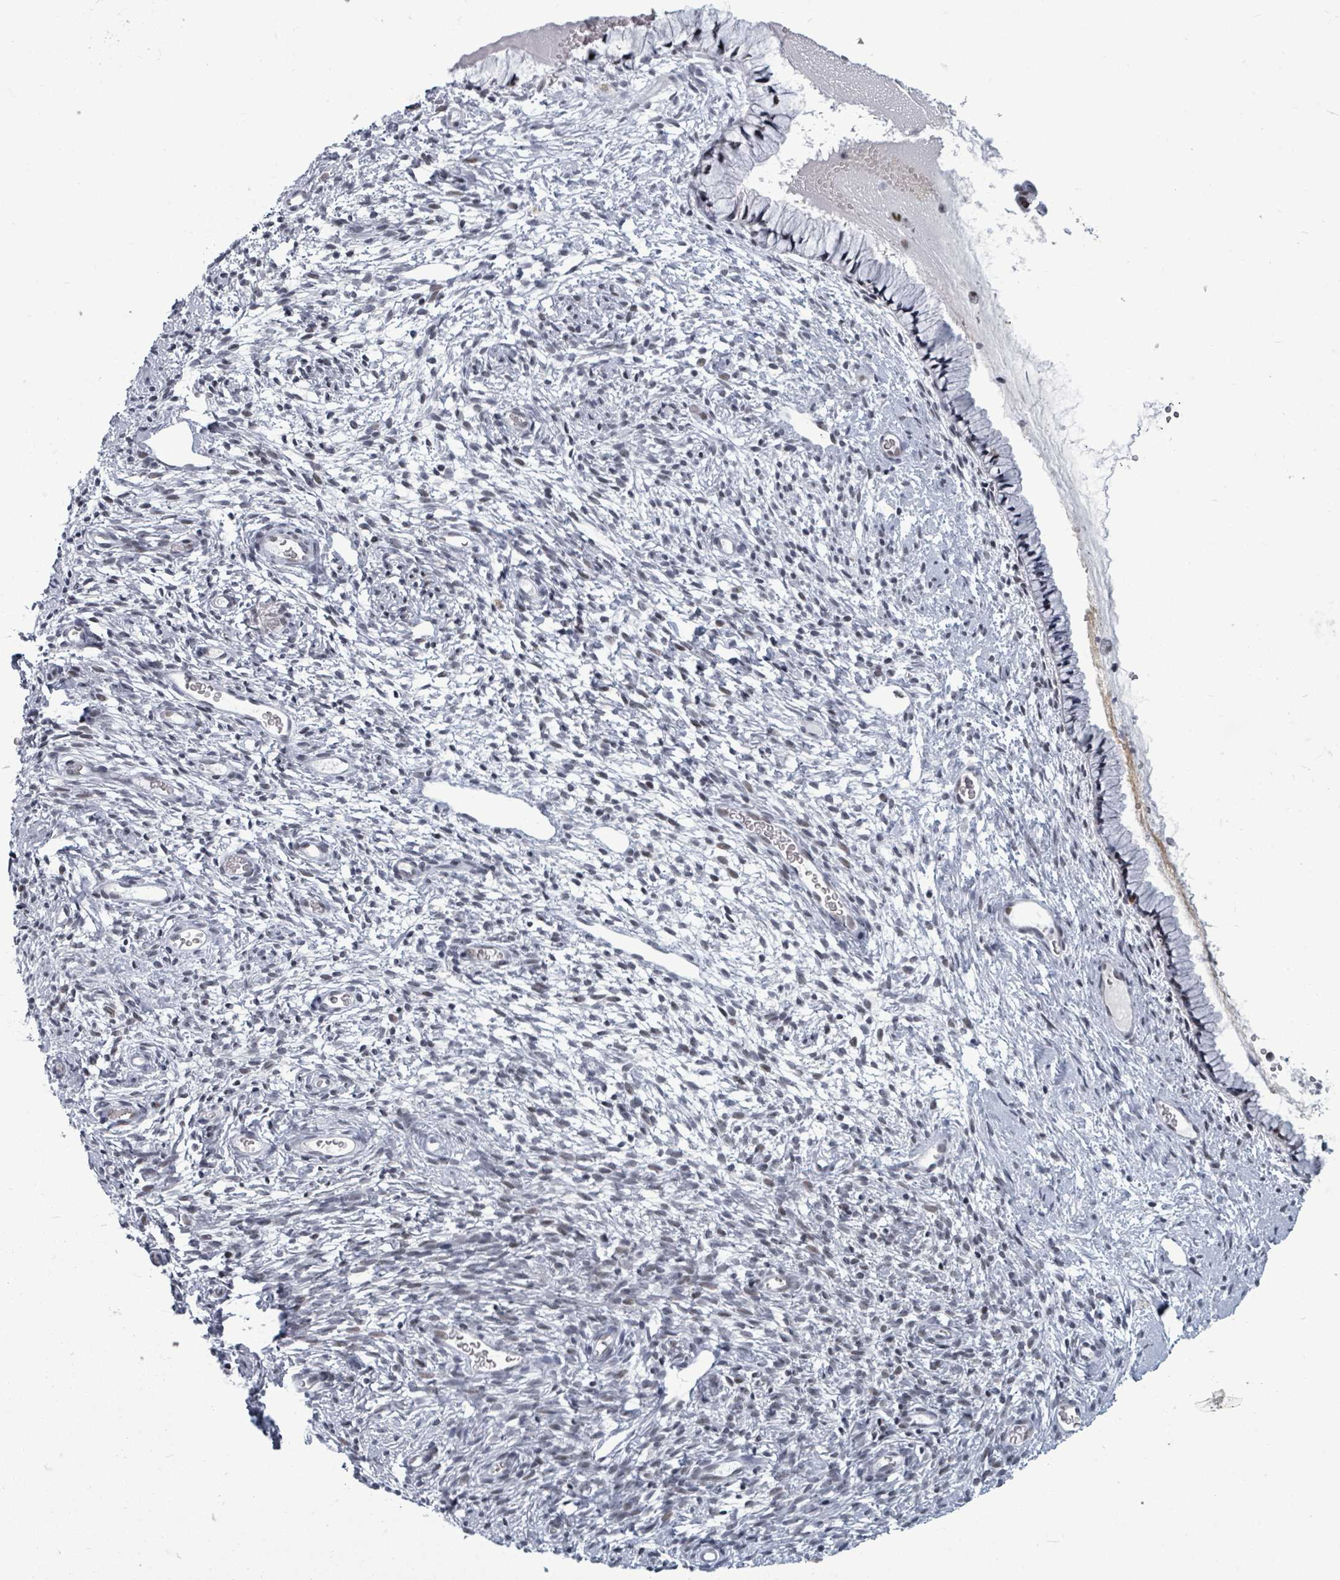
{"staining": {"intensity": "negative", "quantity": "none", "location": "none"}, "tissue": "cervix", "cell_type": "Glandular cells", "image_type": "normal", "snomed": [{"axis": "morphology", "description": "Normal tissue, NOS"}, {"axis": "topography", "description": "Cervix"}], "caption": "IHC of unremarkable human cervix demonstrates no expression in glandular cells.", "gene": "BIVM", "patient": {"sex": "female", "age": 76}}